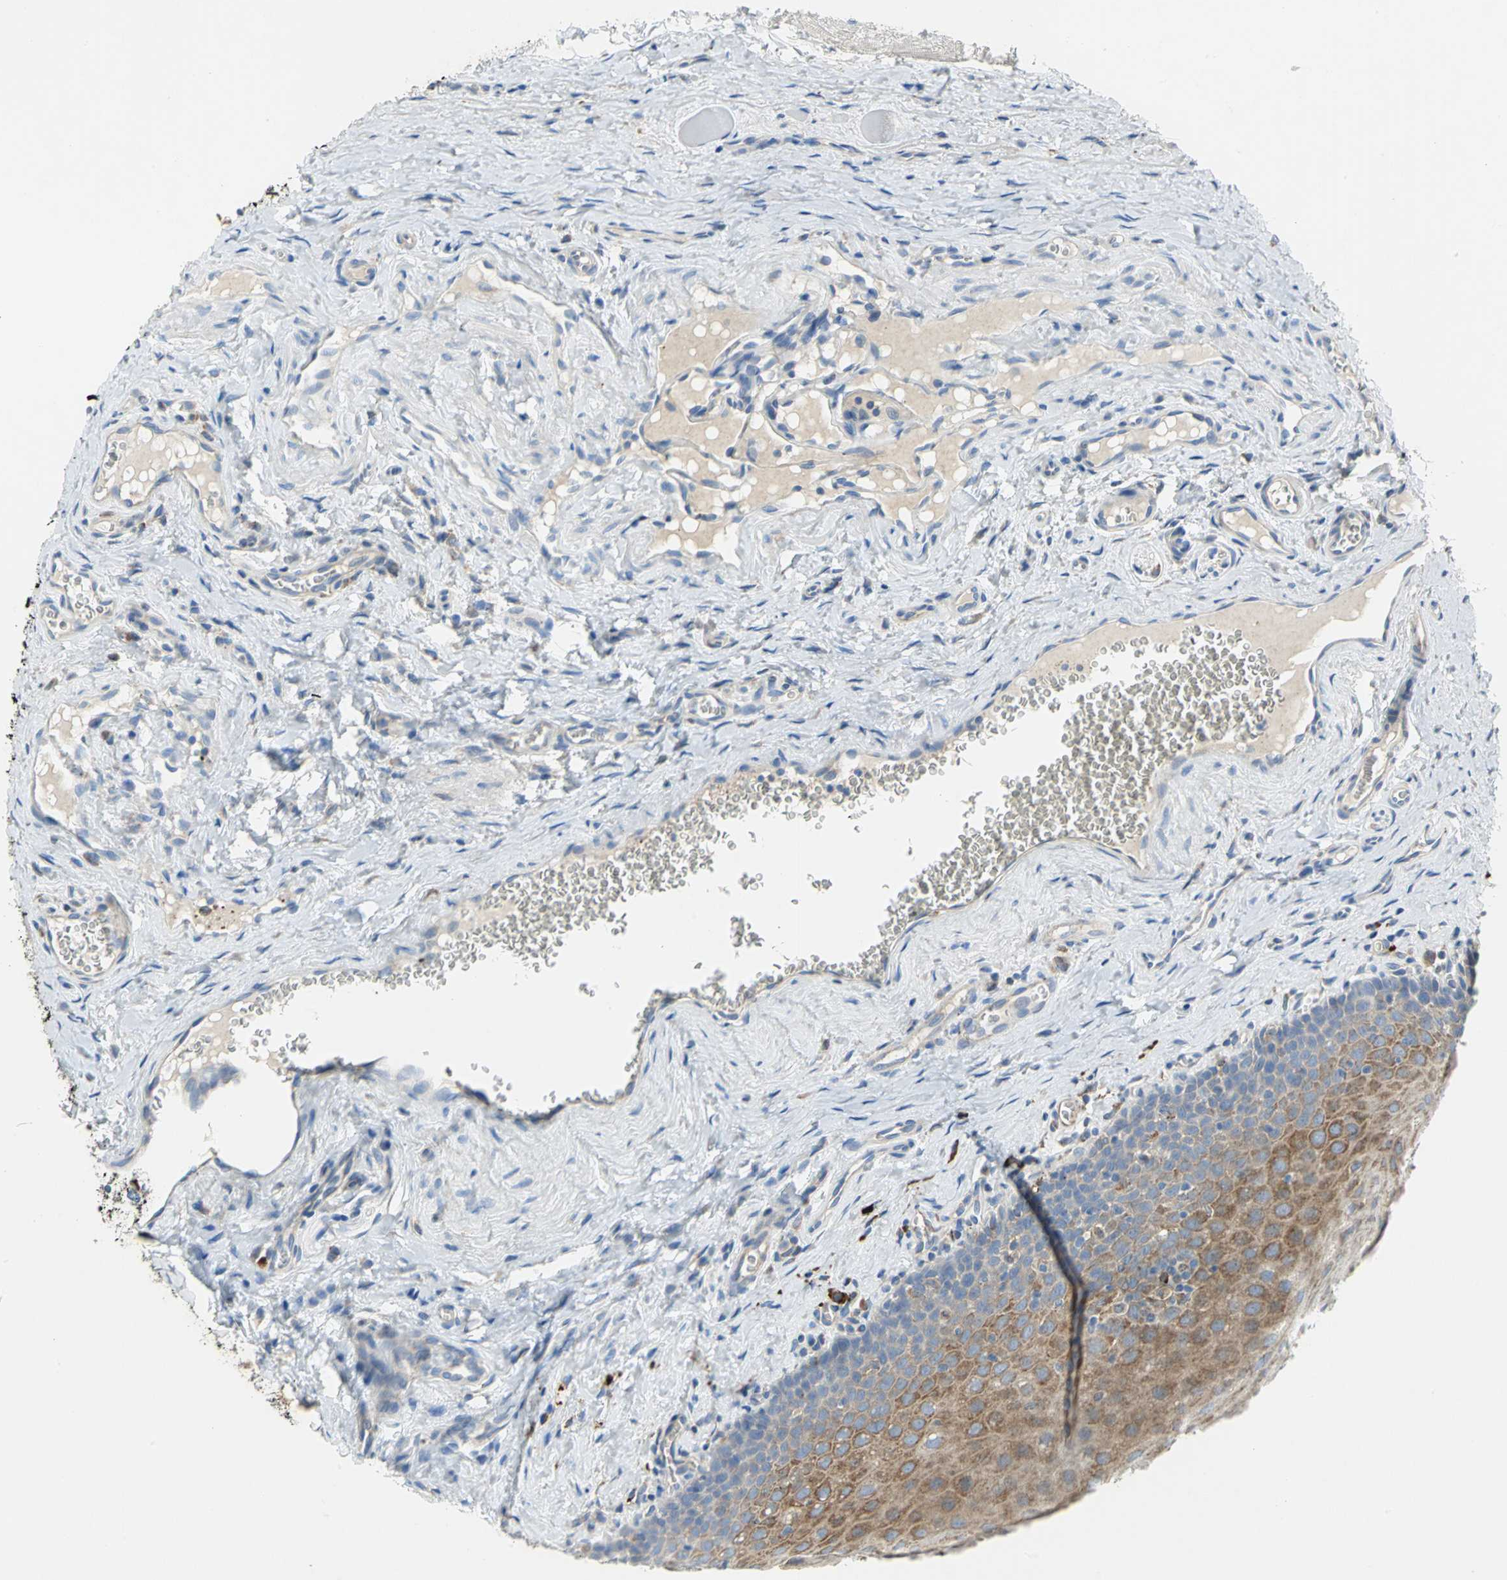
{"staining": {"intensity": "moderate", "quantity": ">75%", "location": "cytoplasmic/membranous"}, "tissue": "oral mucosa", "cell_type": "Squamous epithelial cells", "image_type": "normal", "snomed": [{"axis": "morphology", "description": "Normal tissue, NOS"}, {"axis": "topography", "description": "Oral tissue"}], "caption": "Protein expression analysis of unremarkable human oral mucosa reveals moderate cytoplasmic/membranous staining in approximately >75% of squamous epithelial cells. Ihc stains the protein of interest in brown and the nuclei are stained blue.", "gene": "TULP4", "patient": {"sex": "male", "age": 20}}